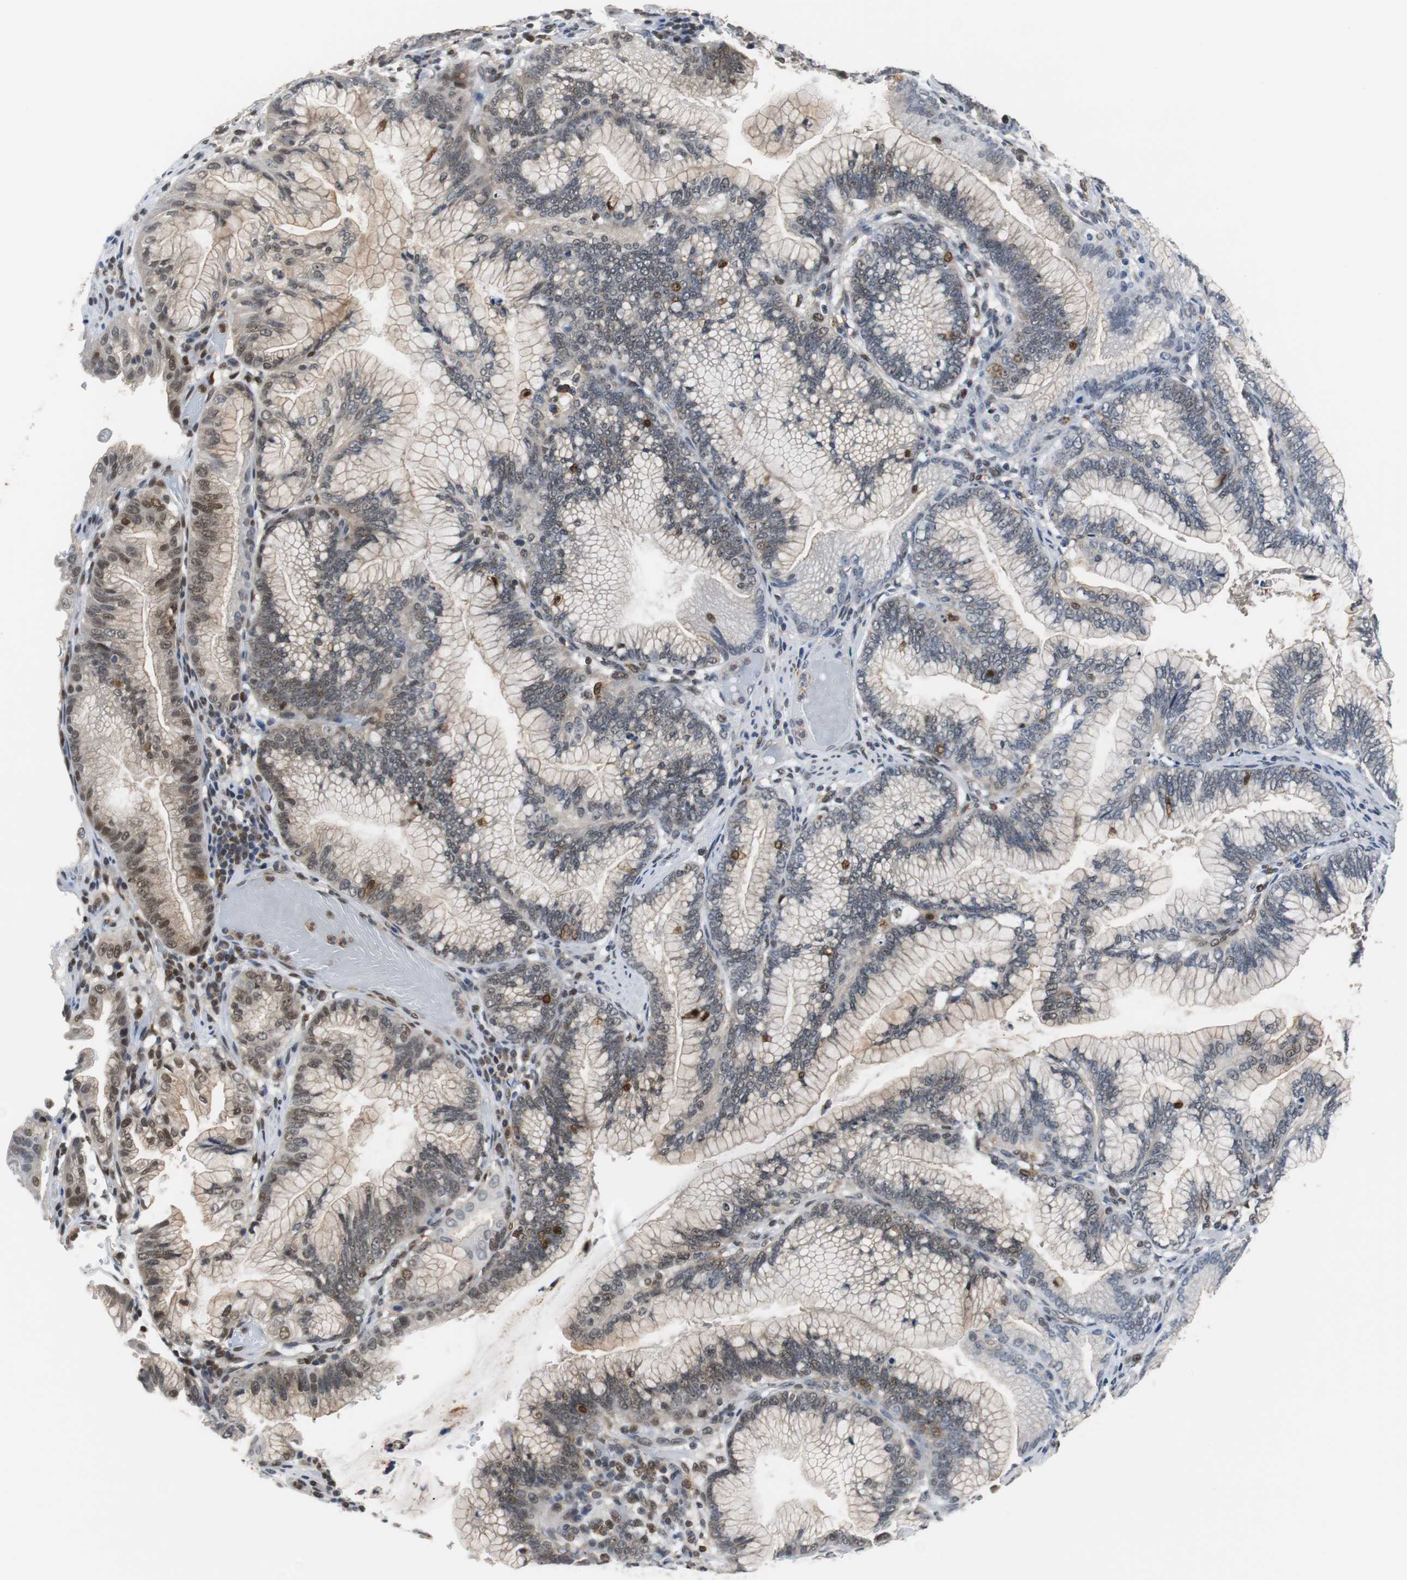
{"staining": {"intensity": "moderate", "quantity": "25%-75%", "location": "cytoplasmic/membranous,nuclear"}, "tissue": "pancreatic cancer", "cell_type": "Tumor cells", "image_type": "cancer", "snomed": [{"axis": "morphology", "description": "Adenocarcinoma, NOS"}, {"axis": "topography", "description": "Pancreas"}], "caption": "A histopathology image of human pancreatic cancer stained for a protein displays moderate cytoplasmic/membranous and nuclear brown staining in tumor cells. (Stains: DAB in brown, nuclei in blue, Microscopy: brightfield microscopy at high magnification).", "gene": "SIRT1", "patient": {"sex": "female", "age": 64}}